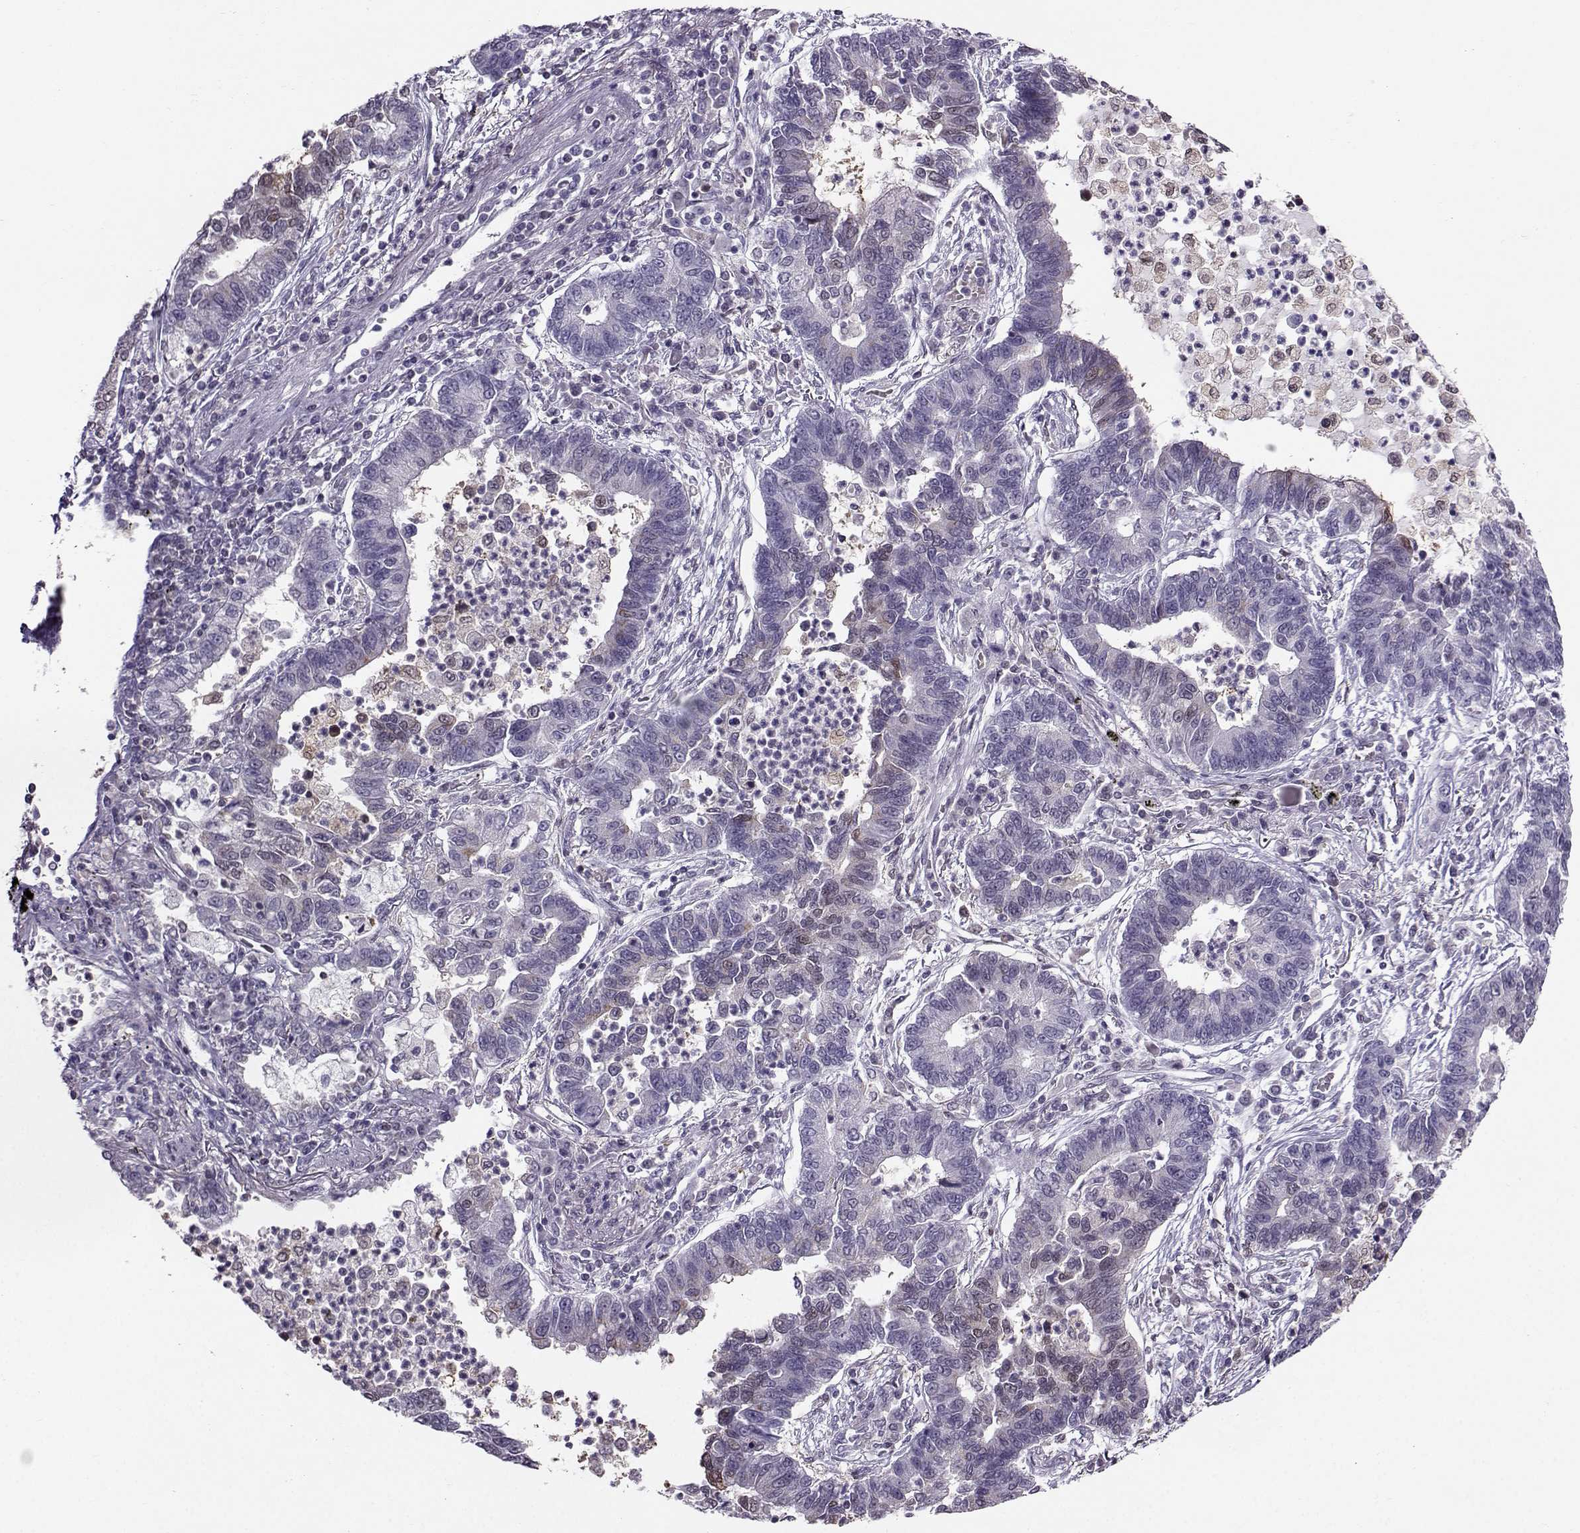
{"staining": {"intensity": "negative", "quantity": "none", "location": "none"}, "tissue": "lung cancer", "cell_type": "Tumor cells", "image_type": "cancer", "snomed": [{"axis": "morphology", "description": "Adenocarcinoma, NOS"}, {"axis": "topography", "description": "Lung"}], "caption": "DAB (3,3'-diaminobenzidine) immunohistochemical staining of lung adenocarcinoma demonstrates no significant staining in tumor cells. Brightfield microscopy of immunohistochemistry (IHC) stained with DAB (brown) and hematoxylin (blue), captured at high magnification.", "gene": "PGK1", "patient": {"sex": "female", "age": 57}}